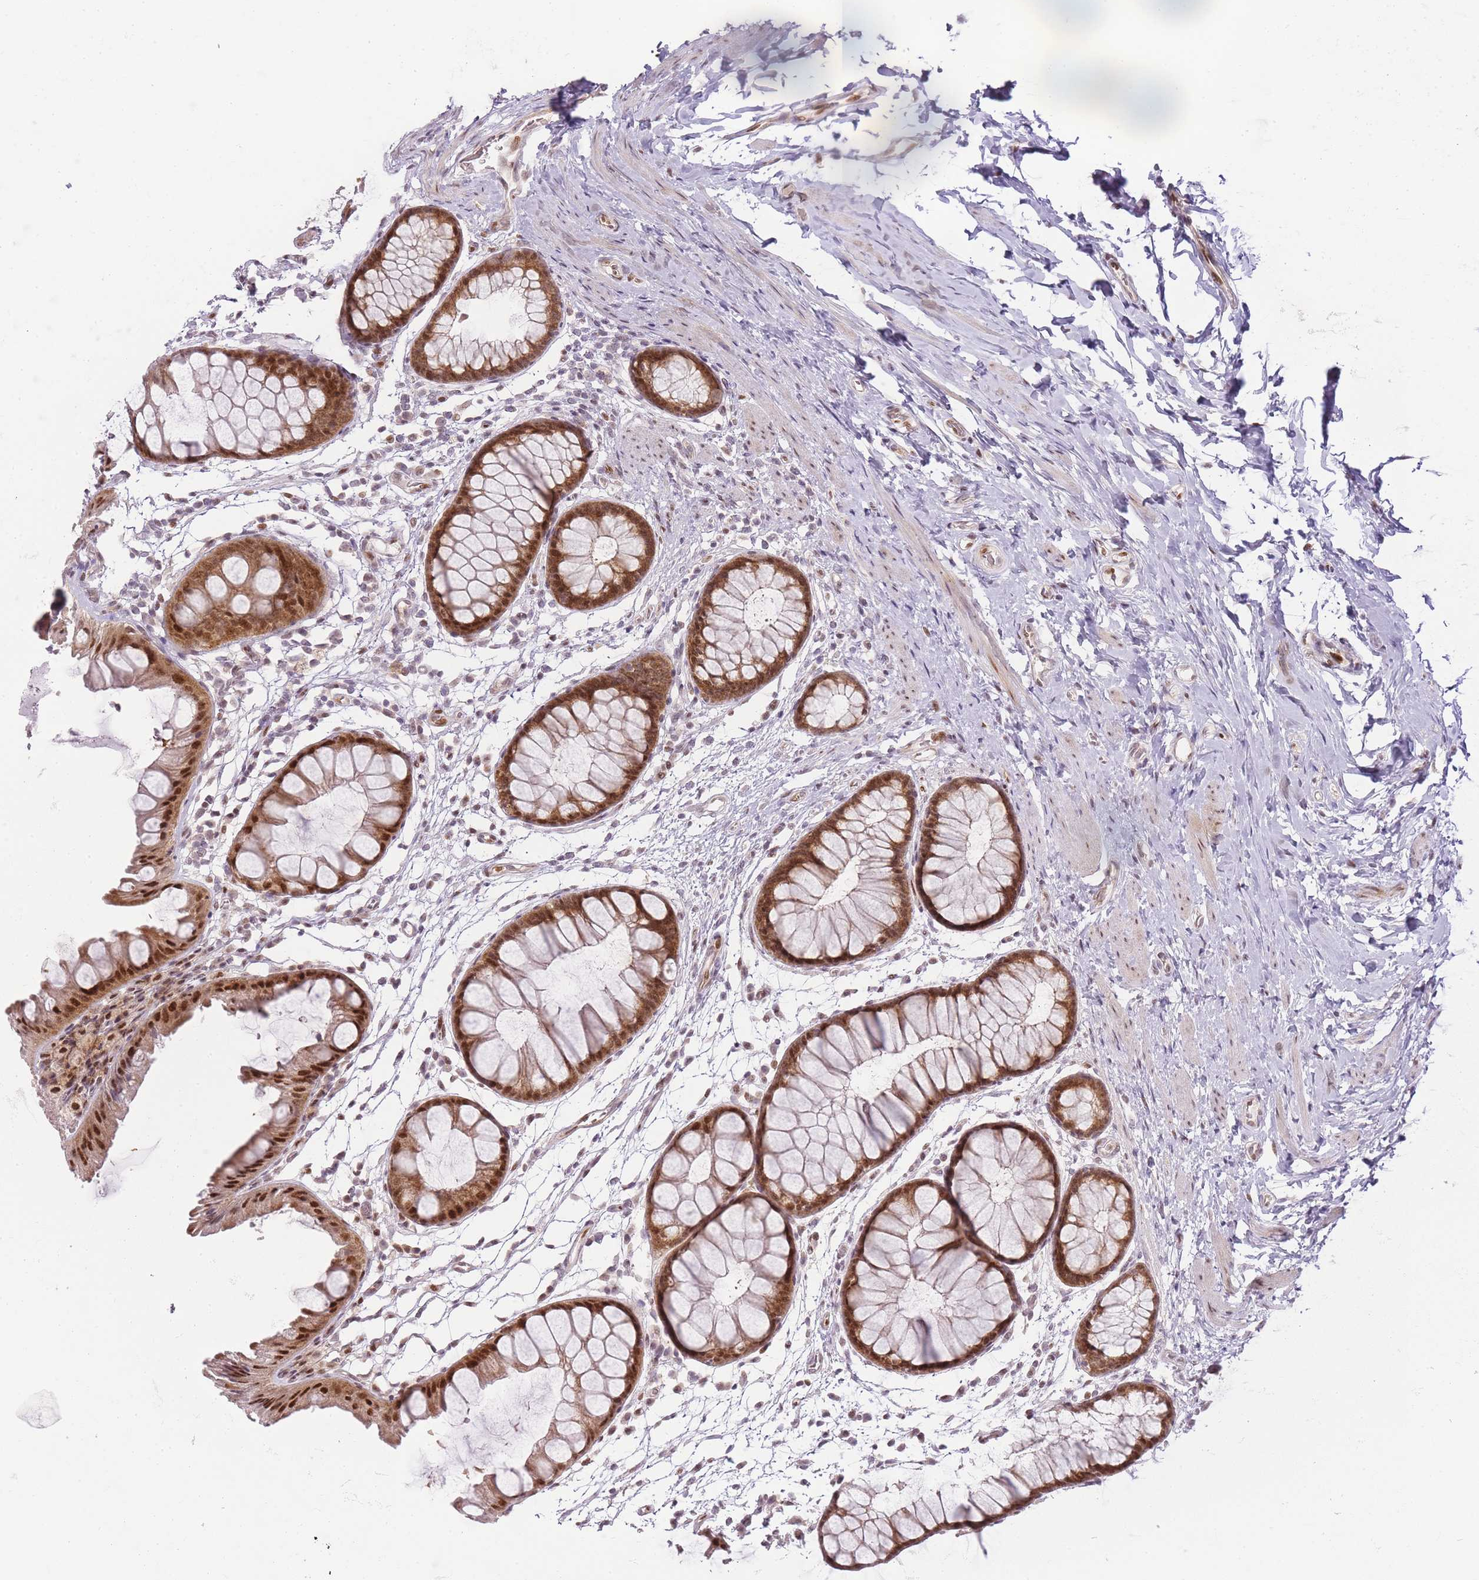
{"staining": {"intensity": "moderate", "quantity": ">75%", "location": "nuclear"}, "tissue": "colon", "cell_type": "Endothelial cells", "image_type": "normal", "snomed": [{"axis": "morphology", "description": "Normal tissue, NOS"}, {"axis": "topography", "description": "Colon"}], "caption": "Immunohistochemistry micrograph of benign colon: colon stained using immunohistochemistry (IHC) shows medium levels of moderate protein expression localized specifically in the nuclear of endothelial cells, appearing as a nuclear brown color.", "gene": "OGG1", "patient": {"sex": "female", "age": 62}}